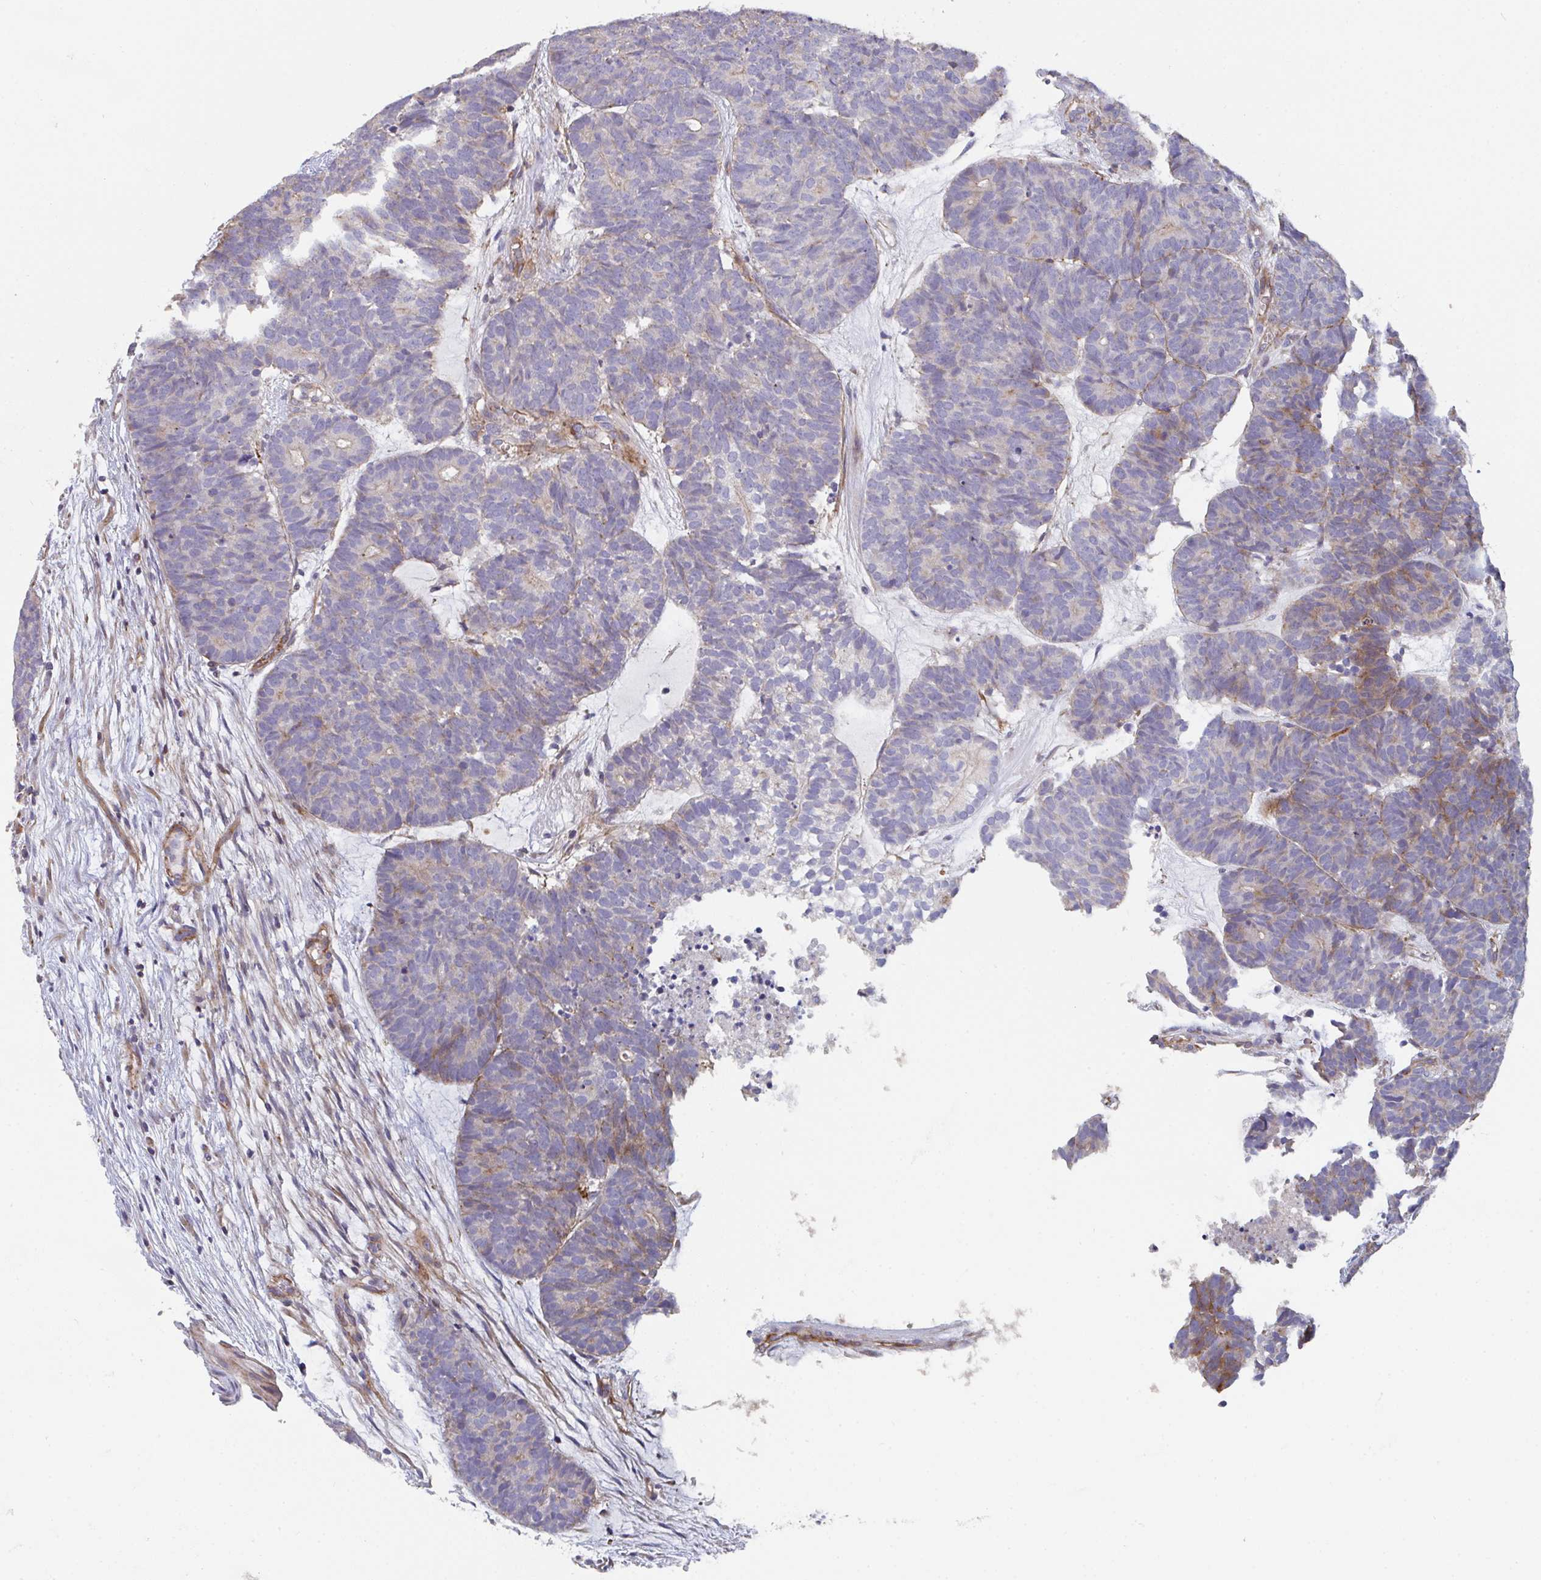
{"staining": {"intensity": "moderate", "quantity": "<25%", "location": "cytoplasmic/membranous"}, "tissue": "head and neck cancer", "cell_type": "Tumor cells", "image_type": "cancer", "snomed": [{"axis": "morphology", "description": "Adenocarcinoma, NOS"}, {"axis": "topography", "description": "Head-Neck"}], "caption": "Head and neck adenocarcinoma stained for a protein displays moderate cytoplasmic/membranous positivity in tumor cells.", "gene": "FZD2", "patient": {"sex": "female", "age": 81}}